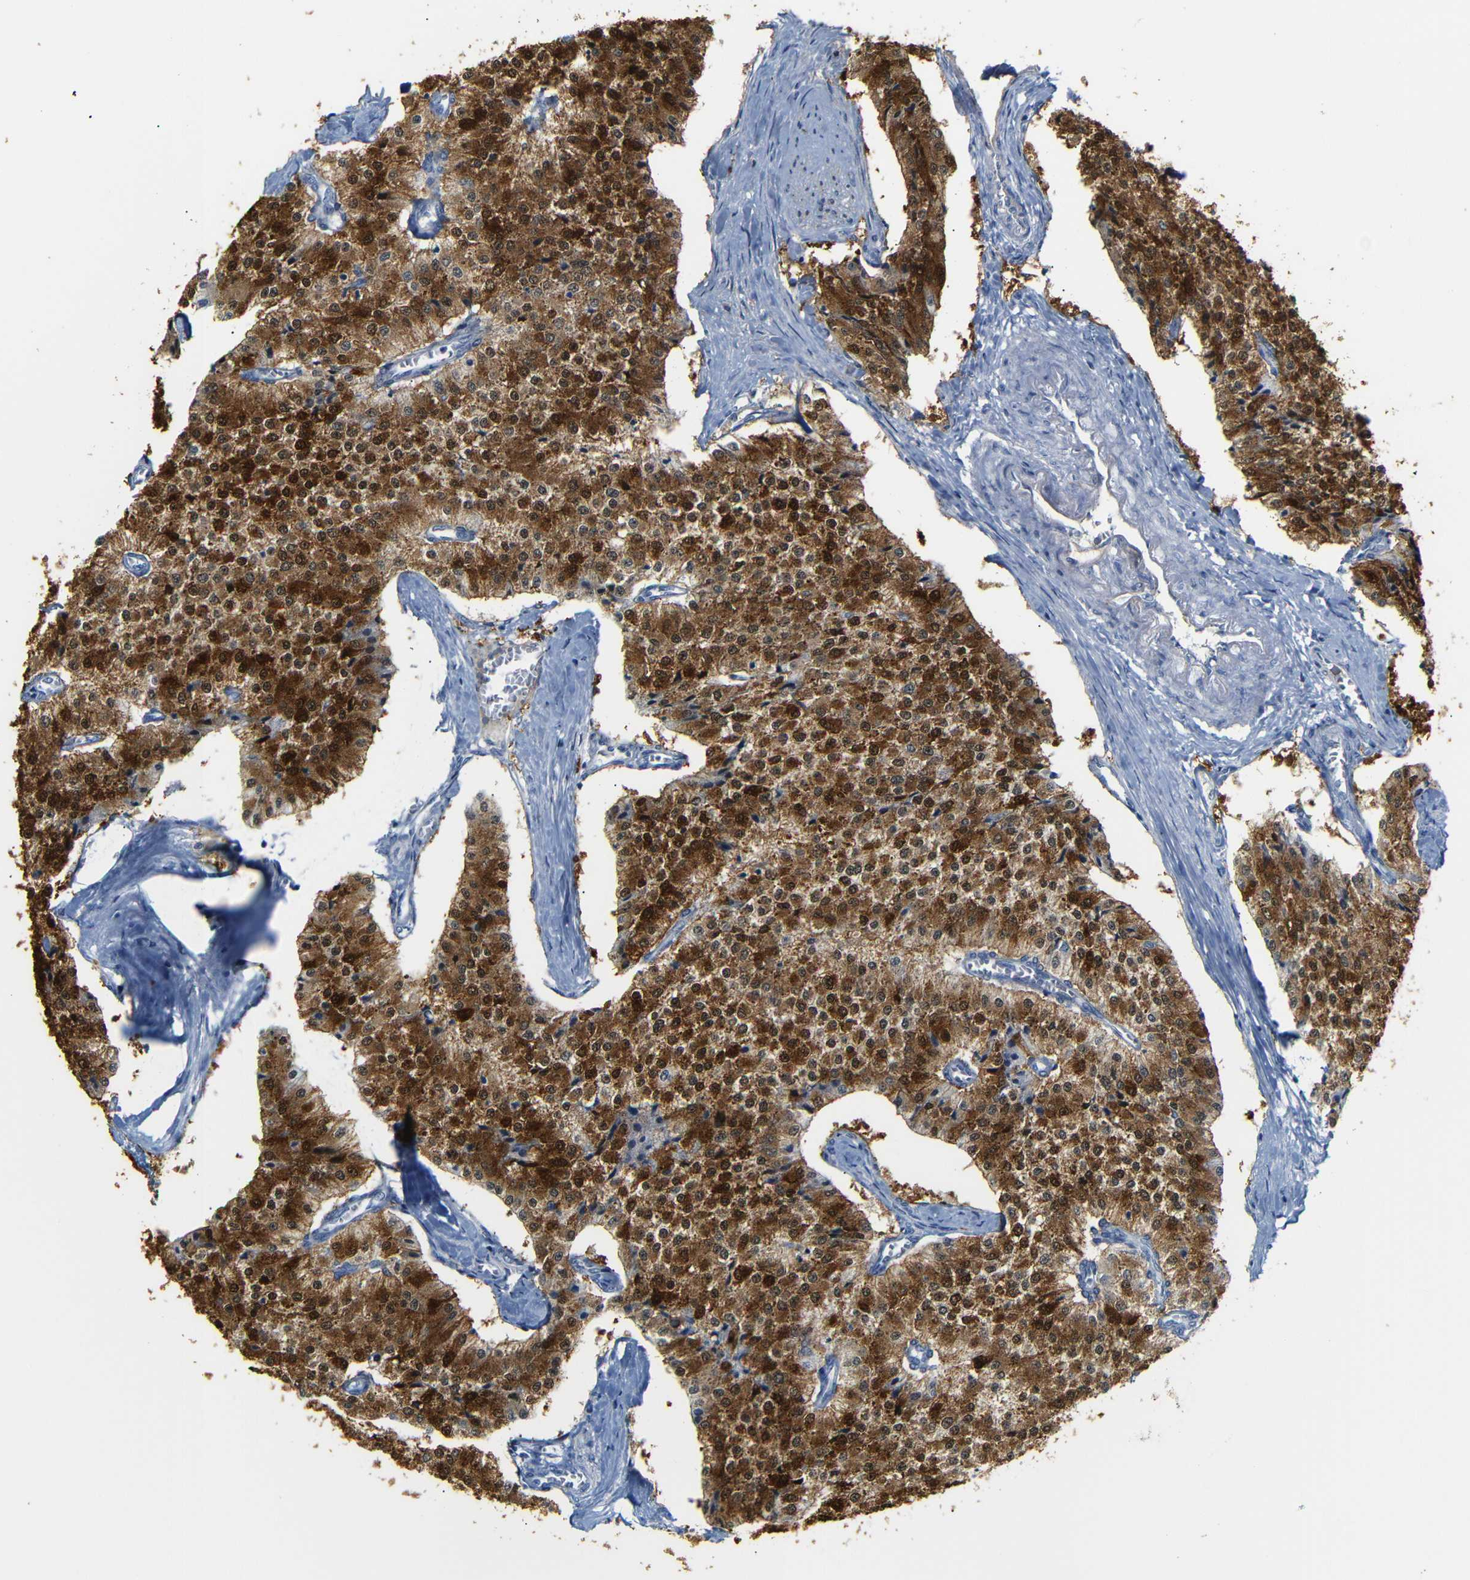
{"staining": {"intensity": "strong", "quantity": ">75%", "location": "cytoplasmic/membranous,nuclear"}, "tissue": "carcinoid", "cell_type": "Tumor cells", "image_type": "cancer", "snomed": [{"axis": "morphology", "description": "Carcinoid, malignant, NOS"}, {"axis": "topography", "description": "Colon"}], "caption": "Tumor cells demonstrate high levels of strong cytoplasmic/membranous and nuclear staining in about >75% of cells in human malignant carcinoid. The staining was performed using DAB, with brown indicating positive protein expression. Nuclei are stained blue with hematoxylin.", "gene": "MT1A", "patient": {"sex": "female", "age": 52}}